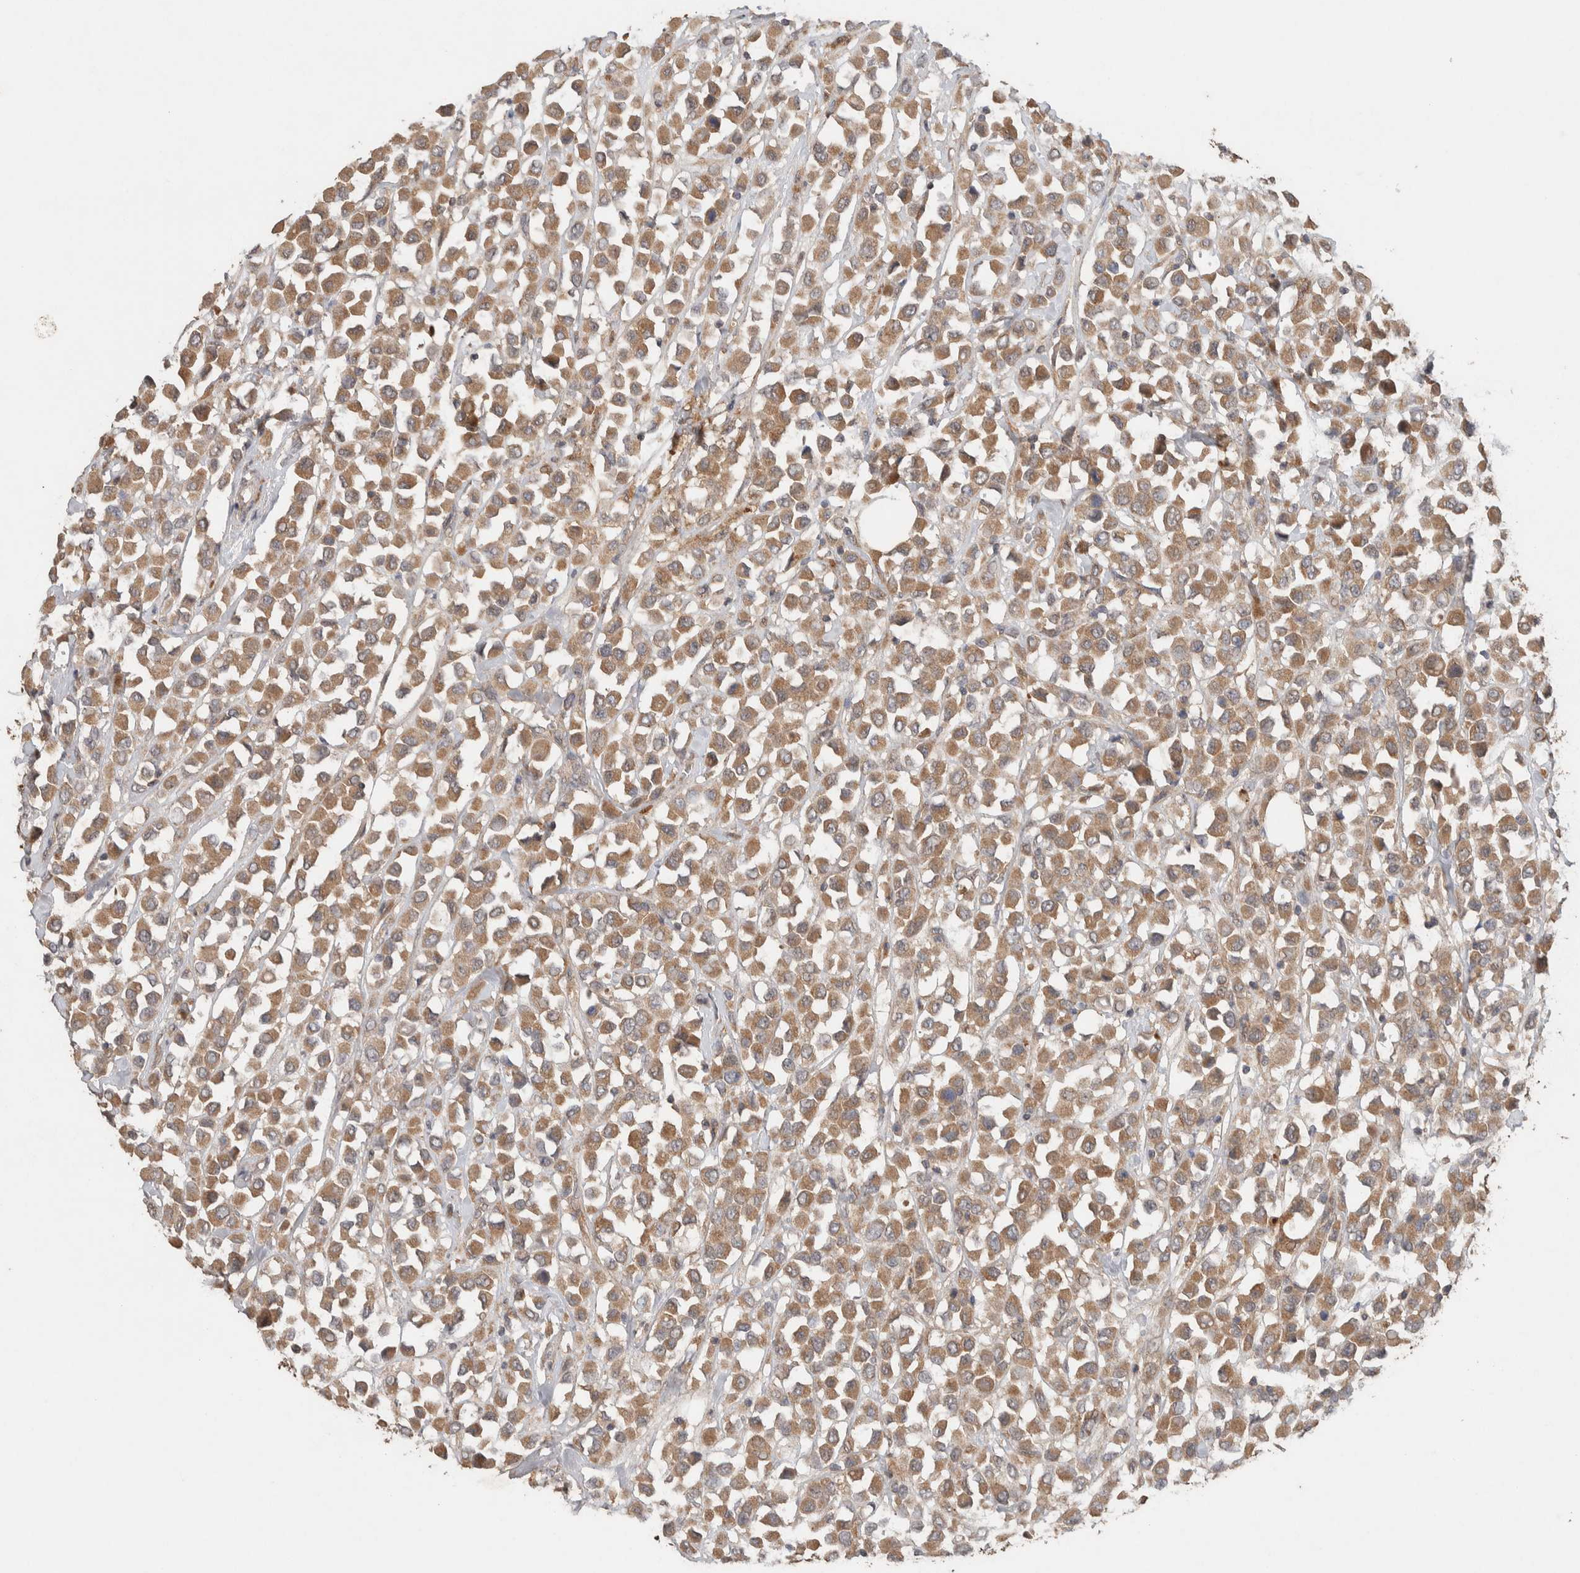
{"staining": {"intensity": "moderate", "quantity": ">75%", "location": "cytoplasmic/membranous"}, "tissue": "breast cancer", "cell_type": "Tumor cells", "image_type": "cancer", "snomed": [{"axis": "morphology", "description": "Duct carcinoma"}, {"axis": "topography", "description": "Breast"}], "caption": "Brown immunohistochemical staining in human intraductal carcinoma (breast) demonstrates moderate cytoplasmic/membranous positivity in approximately >75% of tumor cells. The staining was performed using DAB to visualize the protein expression in brown, while the nuclei were stained in blue with hematoxylin (Magnification: 20x).", "gene": "KCNJ5", "patient": {"sex": "female", "age": 61}}